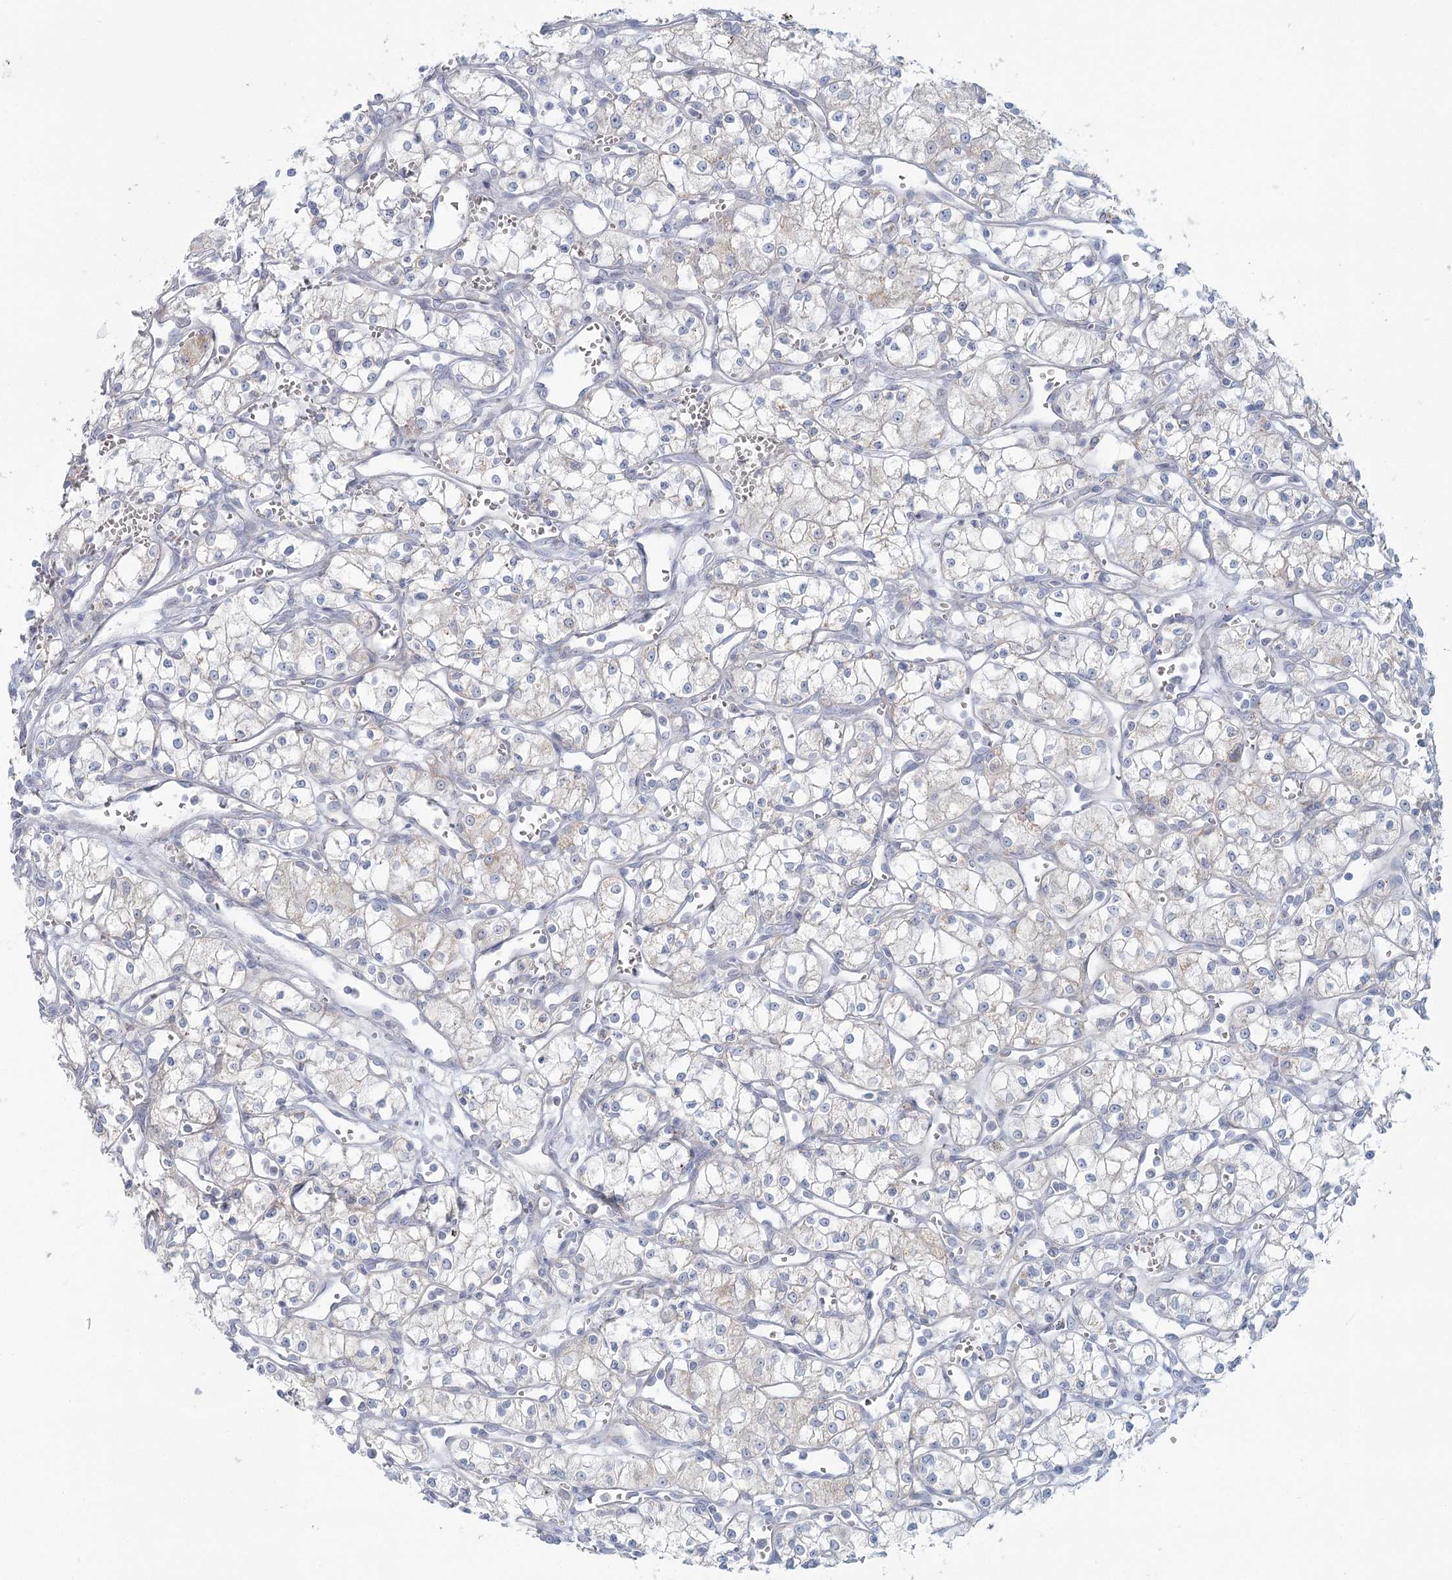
{"staining": {"intensity": "negative", "quantity": "none", "location": "none"}, "tissue": "renal cancer", "cell_type": "Tumor cells", "image_type": "cancer", "snomed": [{"axis": "morphology", "description": "Adenocarcinoma, NOS"}, {"axis": "topography", "description": "Kidney"}], "caption": "Renal adenocarcinoma was stained to show a protein in brown. There is no significant positivity in tumor cells.", "gene": "BPHL", "patient": {"sex": "male", "age": 59}}